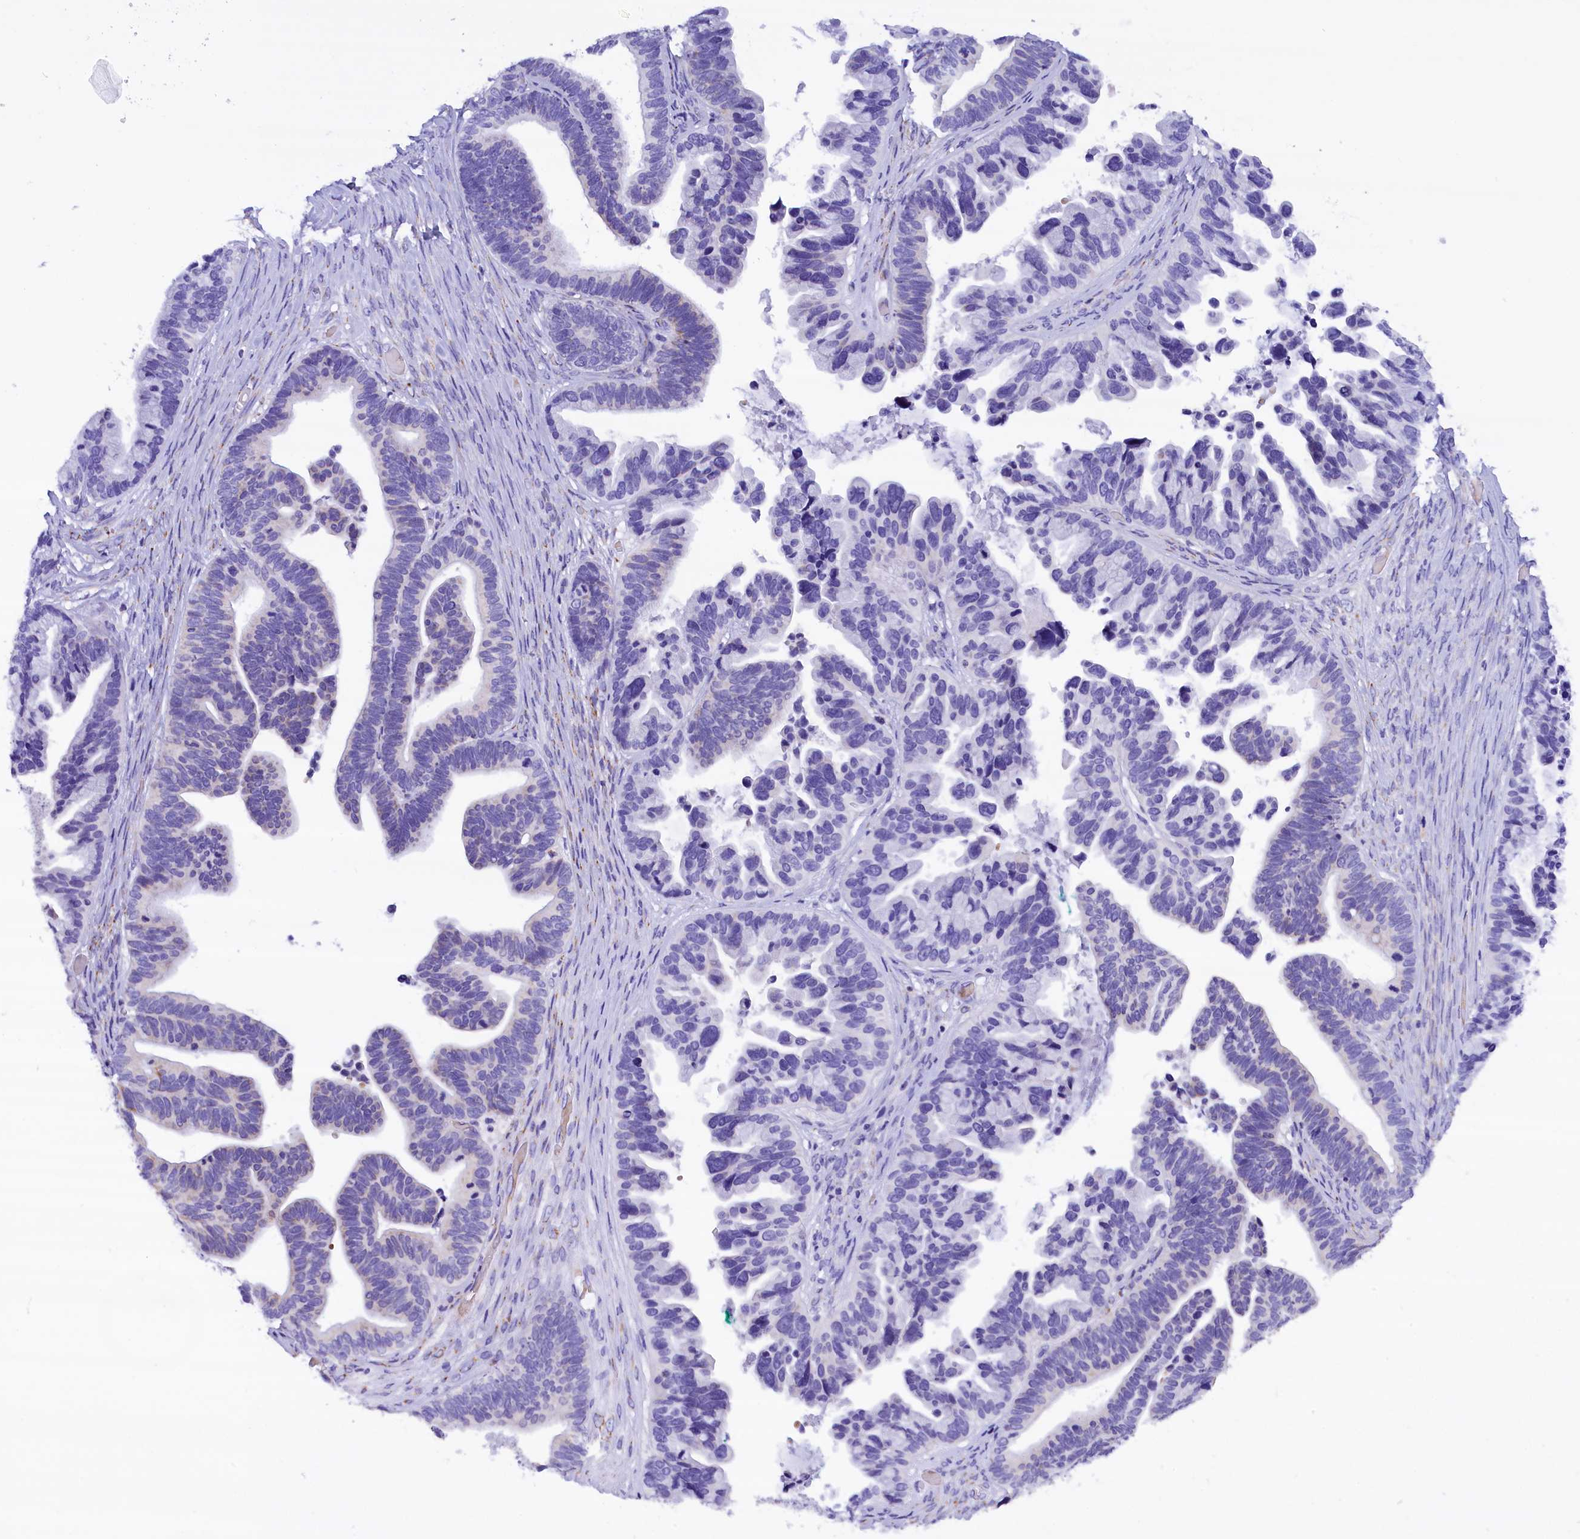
{"staining": {"intensity": "negative", "quantity": "none", "location": "none"}, "tissue": "ovarian cancer", "cell_type": "Tumor cells", "image_type": "cancer", "snomed": [{"axis": "morphology", "description": "Cystadenocarcinoma, serous, NOS"}, {"axis": "topography", "description": "Ovary"}], "caption": "This is an immunohistochemistry (IHC) micrograph of serous cystadenocarcinoma (ovarian). There is no staining in tumor cells.", "gene": "ABAT", "patient": {"sex": "female", "age": 56}}